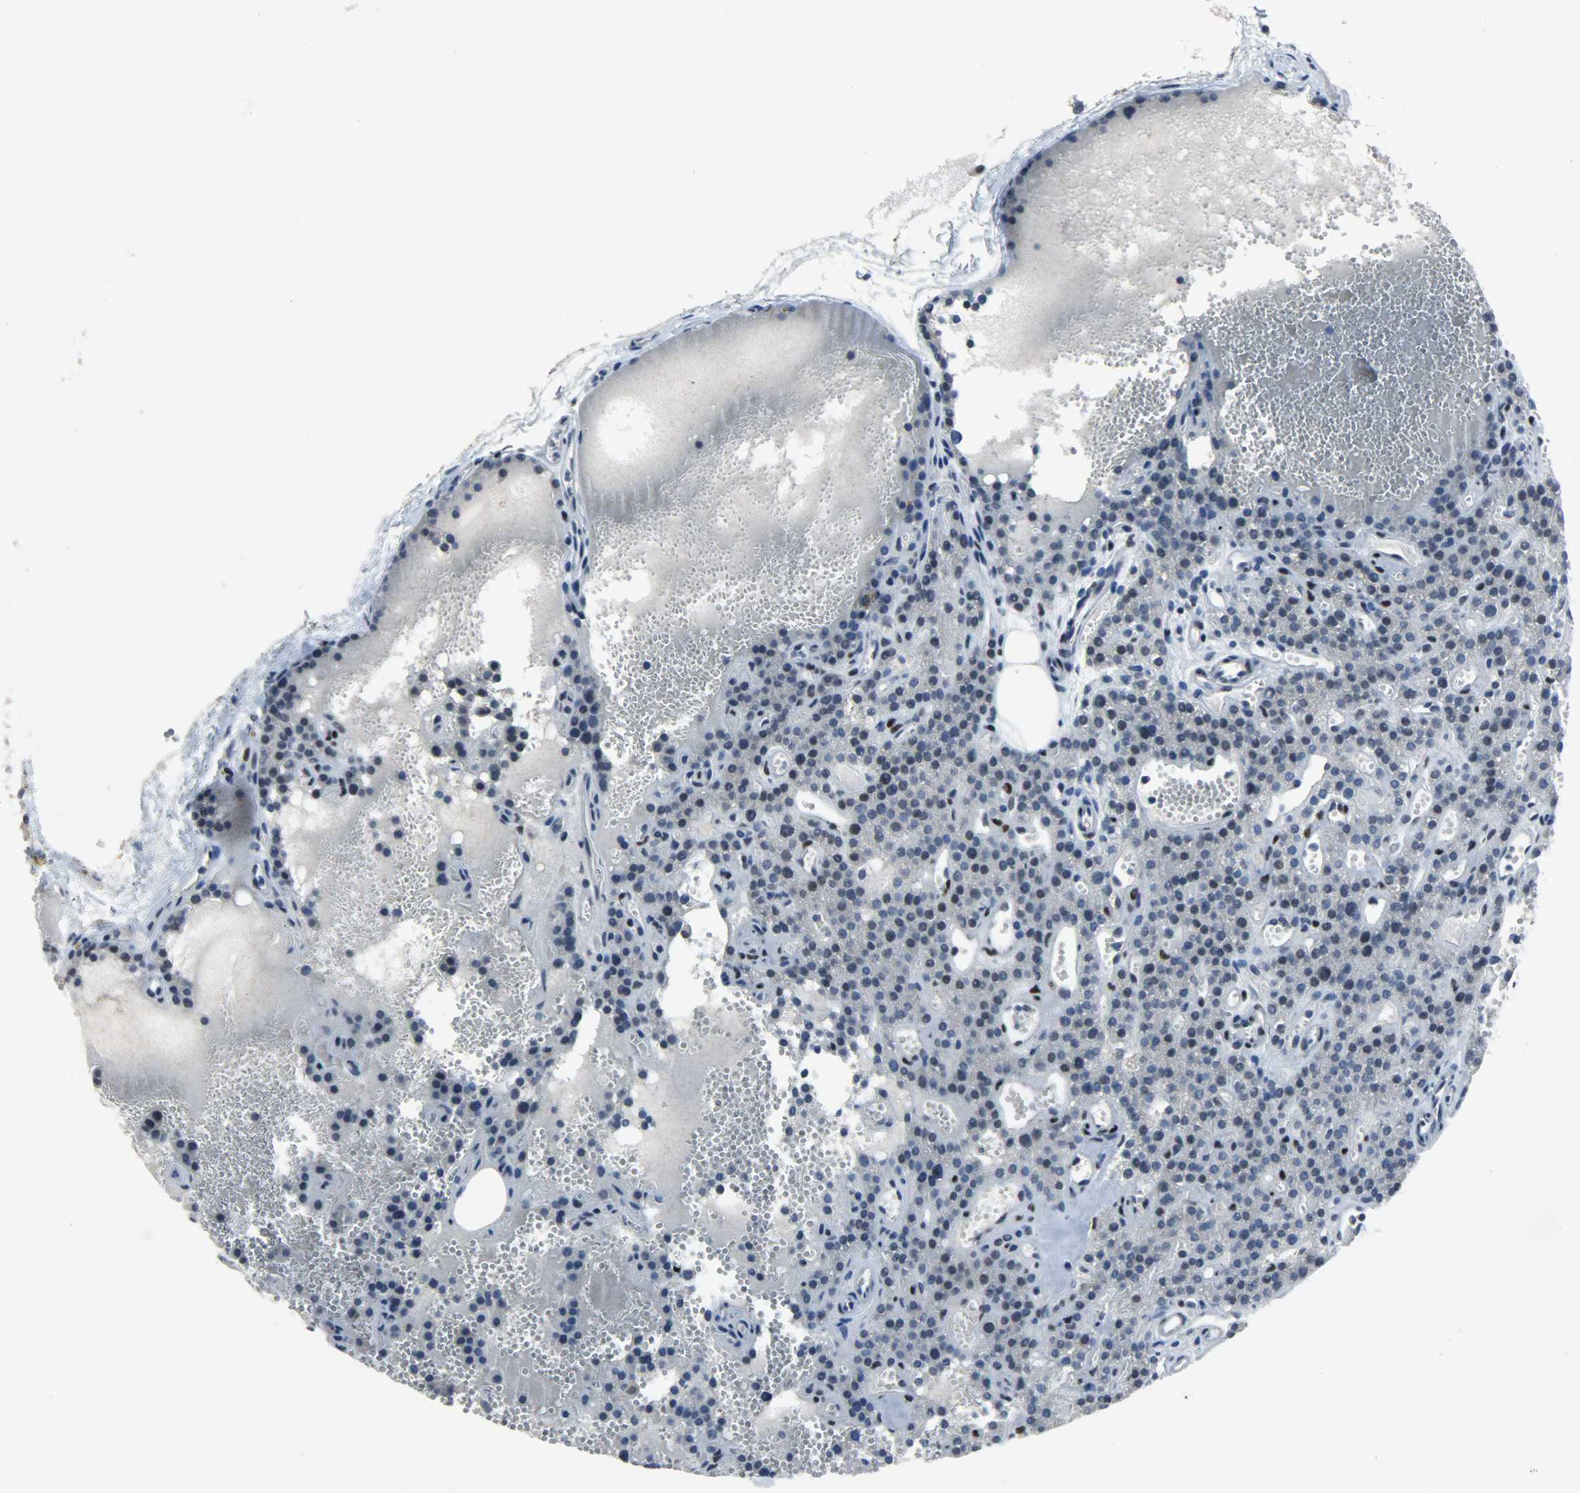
{"staining": {"intensity": "negative", "quantity": "none", "location": "none"}, "tissue": "parathyroid gland", "cell_type": "Glandular cells", "image_type": "normal", "snomed": [{"axis": "morphology", "description": "Normal tissue, NOS"}, {"axis": "topography", "description": "Parathyroid gland"}], "caption": "This micrograph is of unremarkable parathyroid gland stained with immunohistochemistry (IHC) to label a protein in brown with the nuclei are counter-stained blue. There is no staining in glandular cells. (DAB IHC with hematoxylin counter stain).", "gene": "PPARG", "patient": {"sex": "male", "age": 25}}